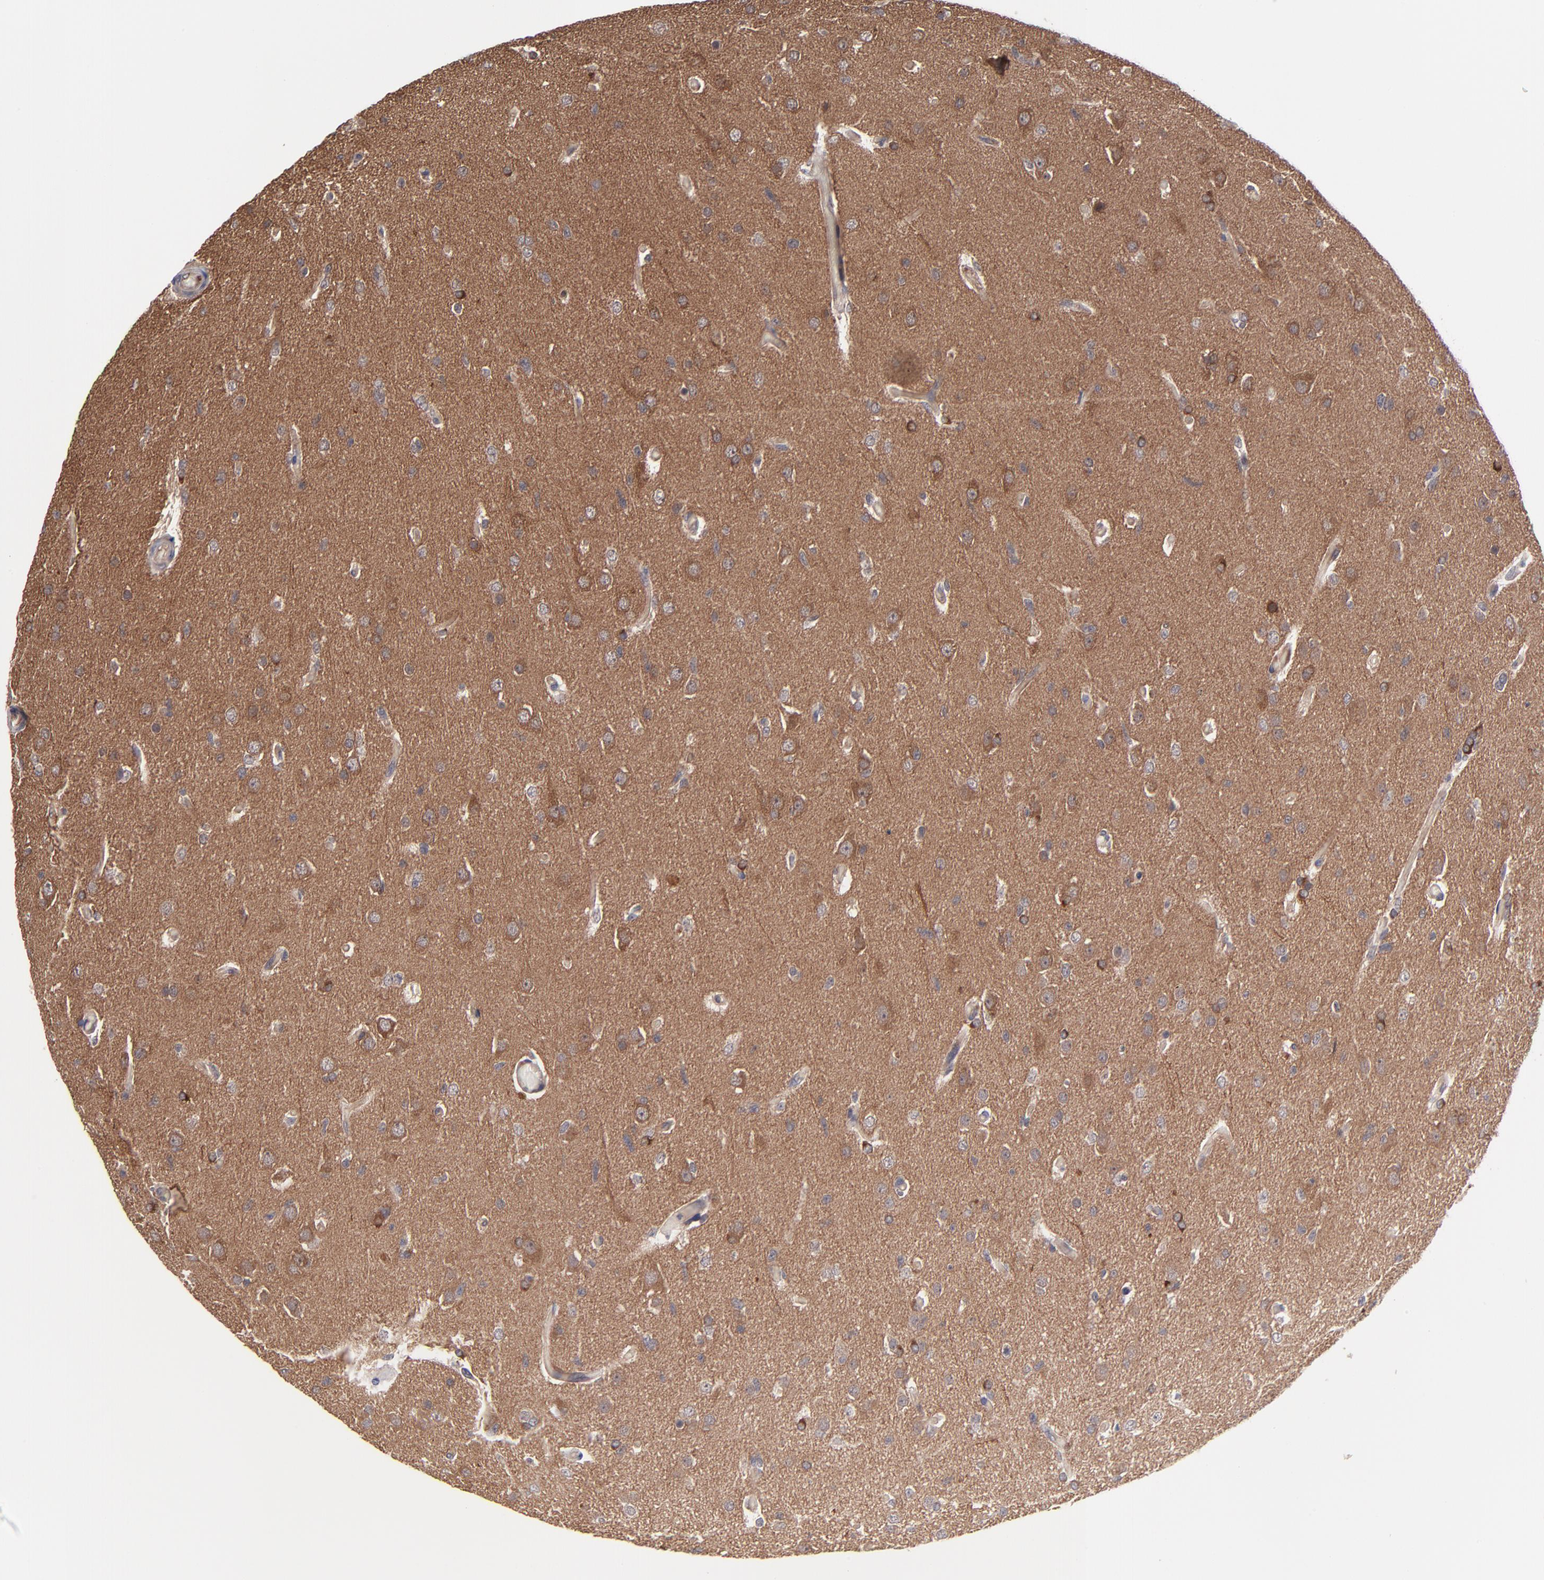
{"staining": {"intensity": "moderate", "quantity": "25%-75%", "location": "cytoplasmic/membranous"}, "tissue": "glioma", "cell_type": "Tumor cells", "image_type": "cancer", "snomed": [{"axis": "morphology", "description": "Glioma, malignant, High grade"}, {"axis": "topography", "description": "Brain"}], "caption": "Glioma stained with immunohistochemistry (IHC) shows moderate cytoplasmic/membranous positivity in approximately 25%-75% of tumor cells.", "gene": "ZNF780B", "patient": {"sex": "male", "age": 33}}